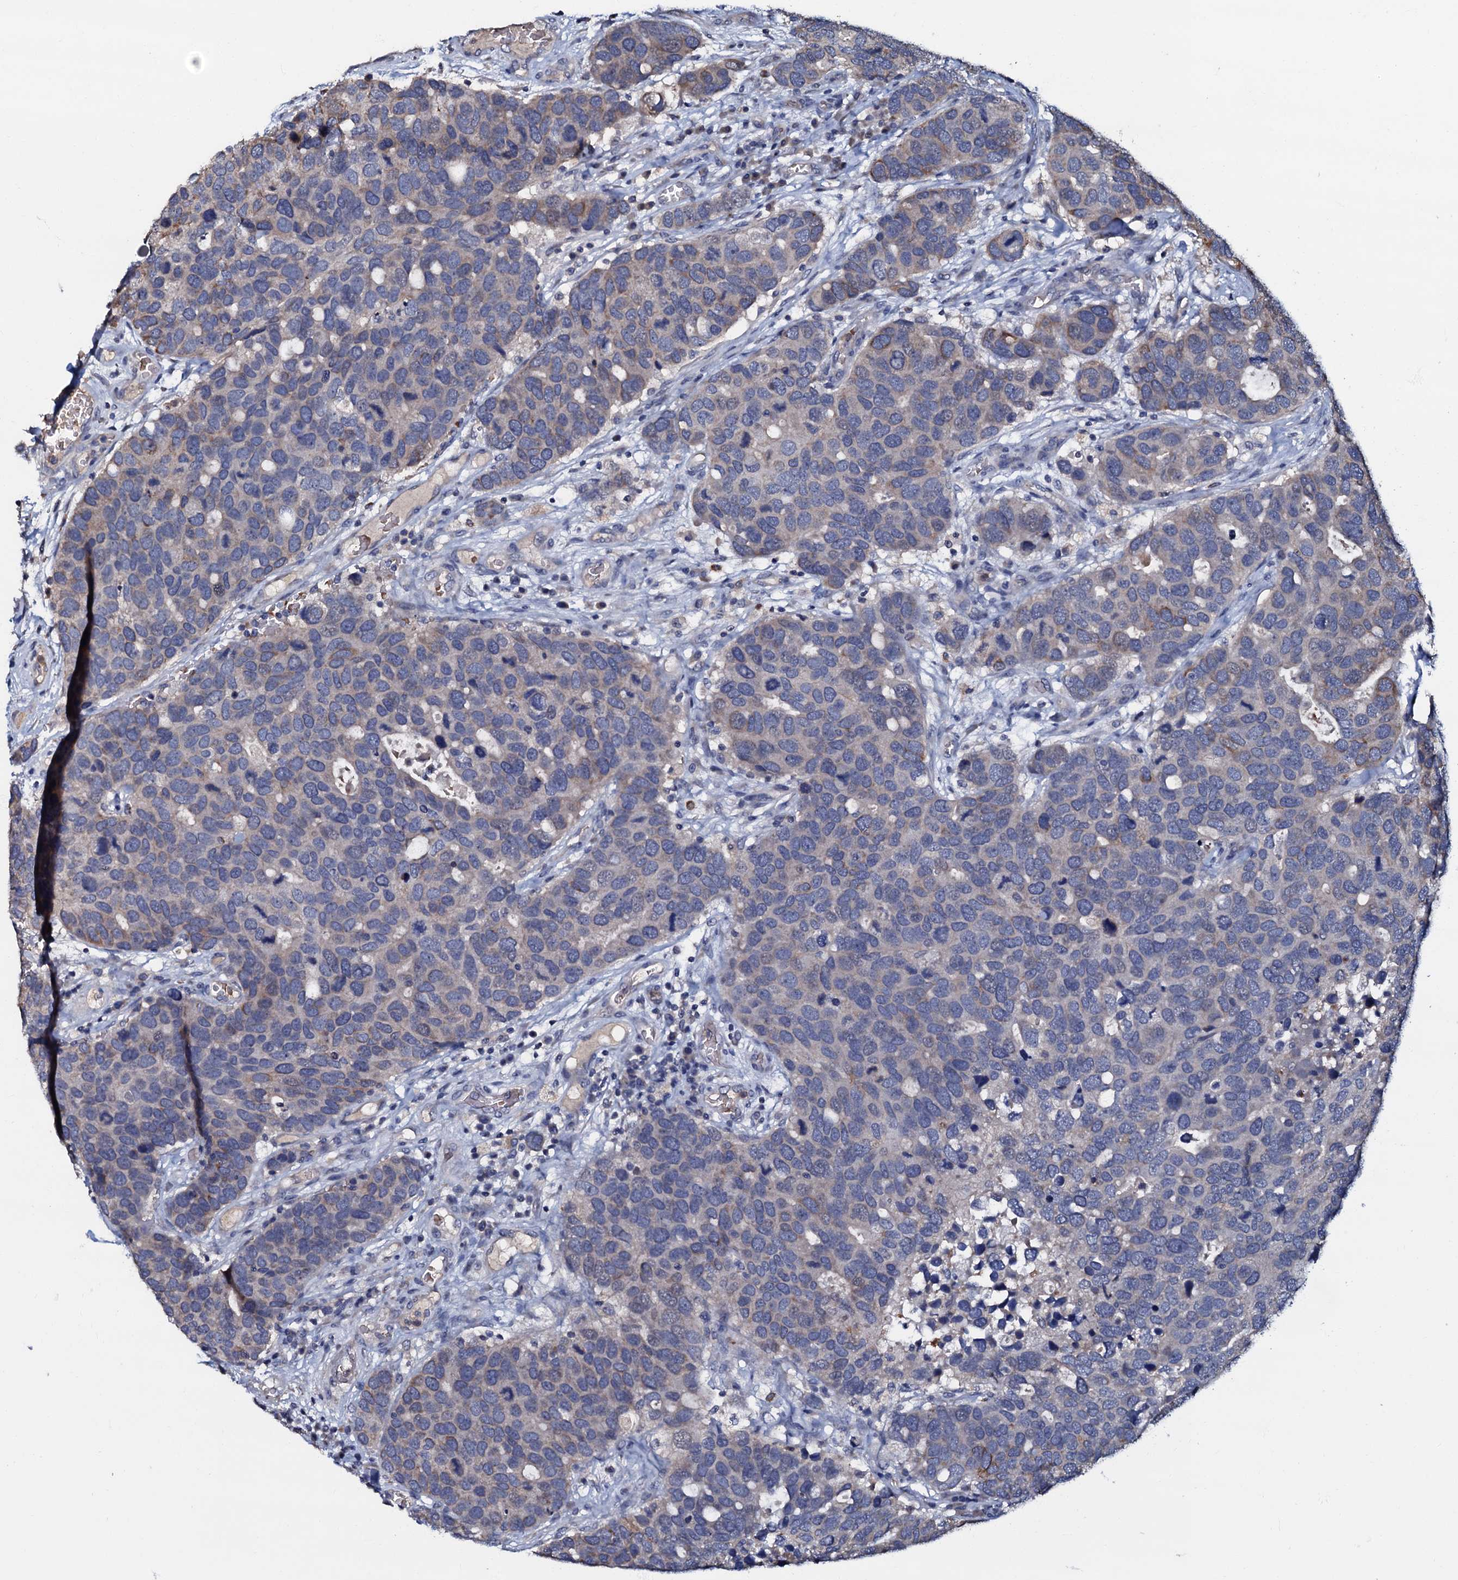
{"staining": {"intensity": "negative", "quantity": "none", "location": "none"}, "tissue": "breast cancer", "cell_type": "Tumor cells", "image_type": "cancer", "snomed": [{"axis": "morphology", "description": "Duct carcinoma"}, {"axis": "topography", "description": "Breast"}], "caption": "Tumor cells are negative for brown protein staining in breast cancer. (DAB (3,3'-diaminobenzidine) immunohistochemistry, high magnification).", "gene": "CPNE2", "patient": {"sex": "female", "age": 83}}